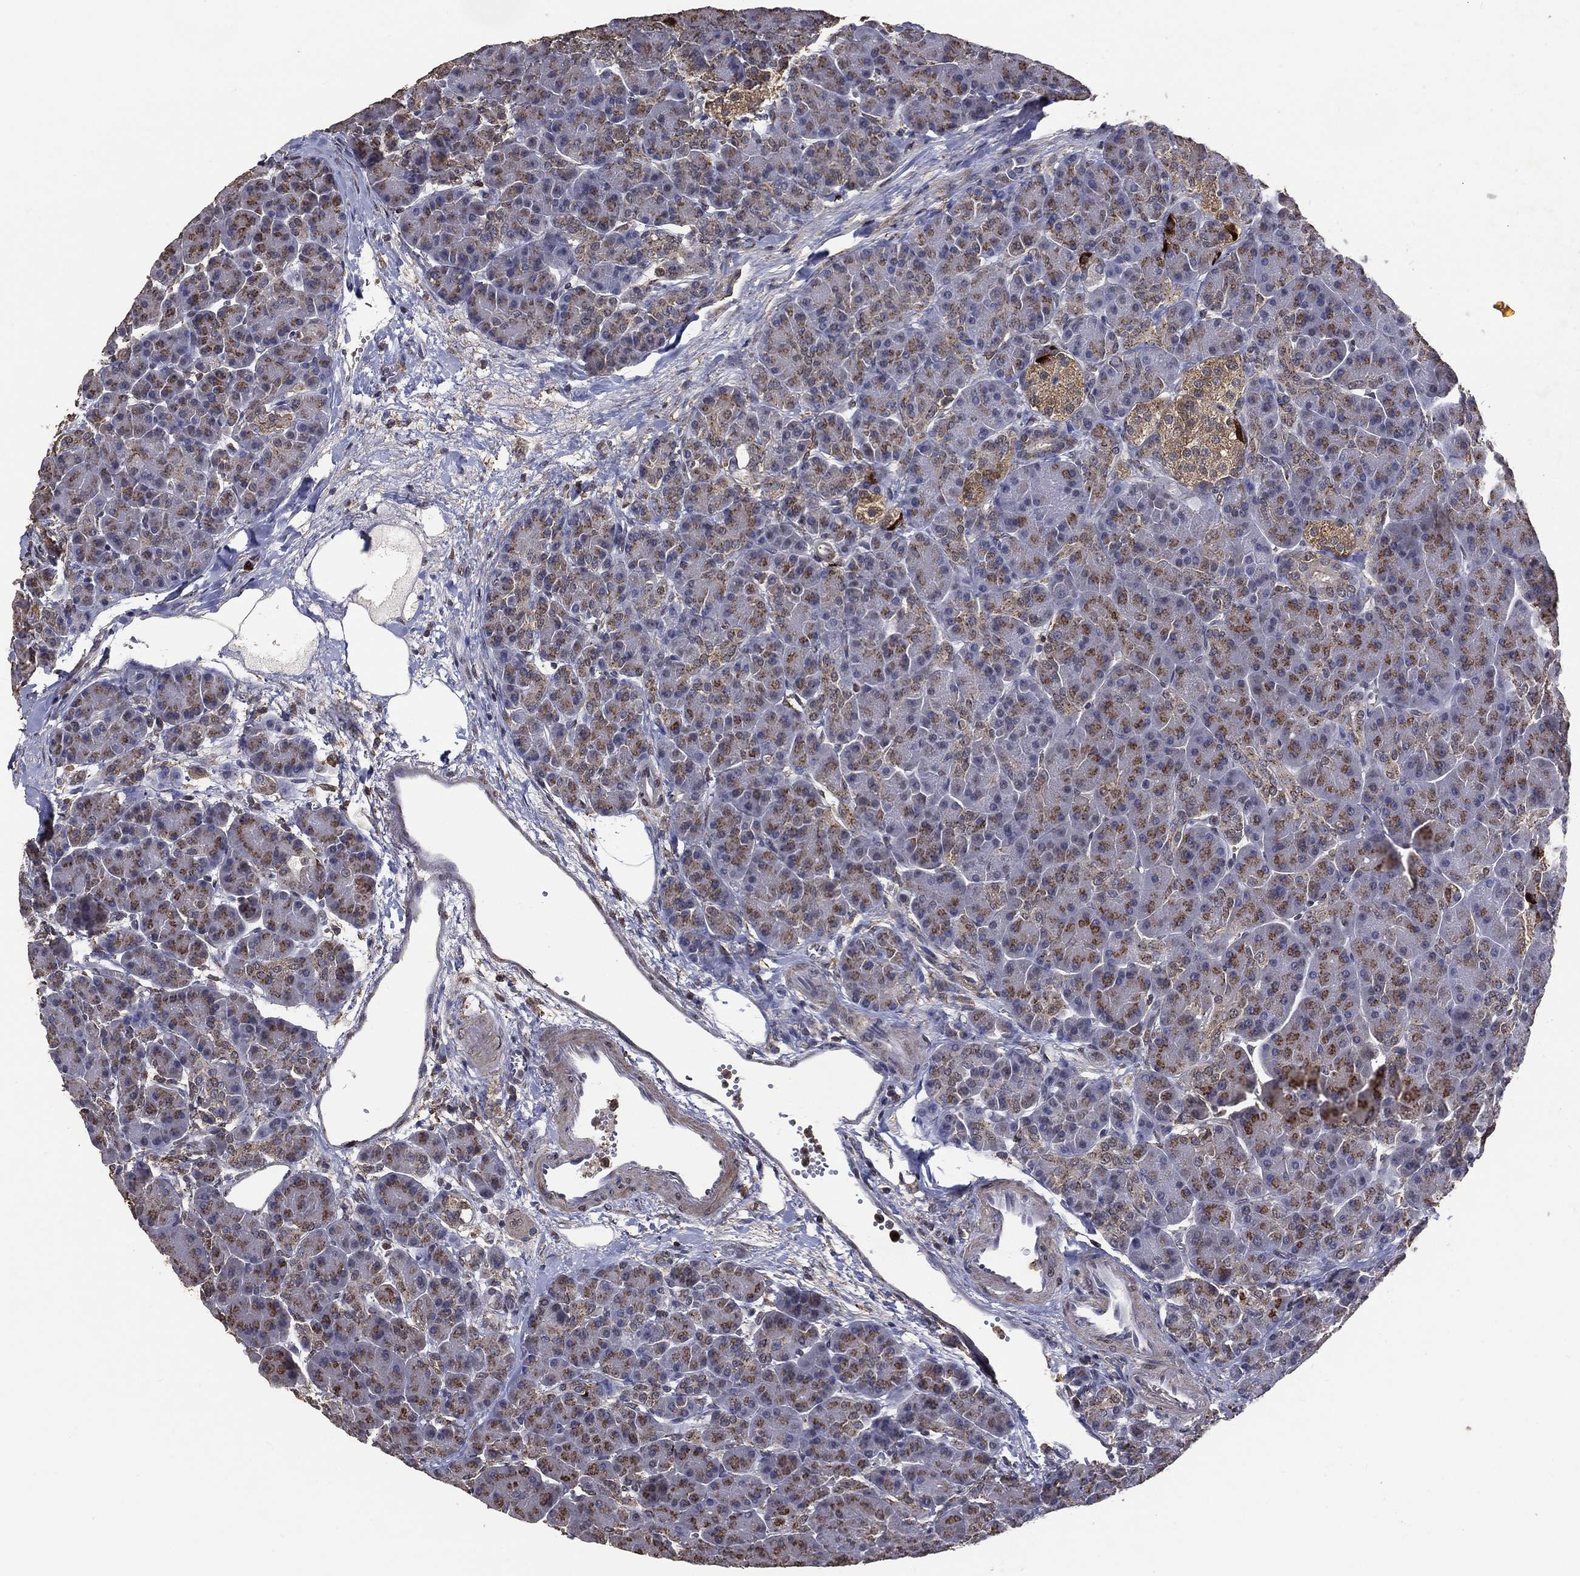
{"staining": {"intensity": "moderate", "quantity": ">75%", "location": "cytoplasmic/membranous"}, "tissue": "pancreas", "cell_type": "Exocrine glandular cells", "image_type": "normal", "snomed": [{"axis": "morphology", "description": "Normal tissue, NOS"}, {"axis": "topography", "description": "Pancreas"}], "caption": "A brown stain shows moderate cytoplasmic/membranous expression of a protein in exocrine glandular cells of benign human pancreas. (Brightfield microscopy of DAB IHC at high magnification).", "gene": "GPR183", "patient": {"sex": "female", "age": 63}}